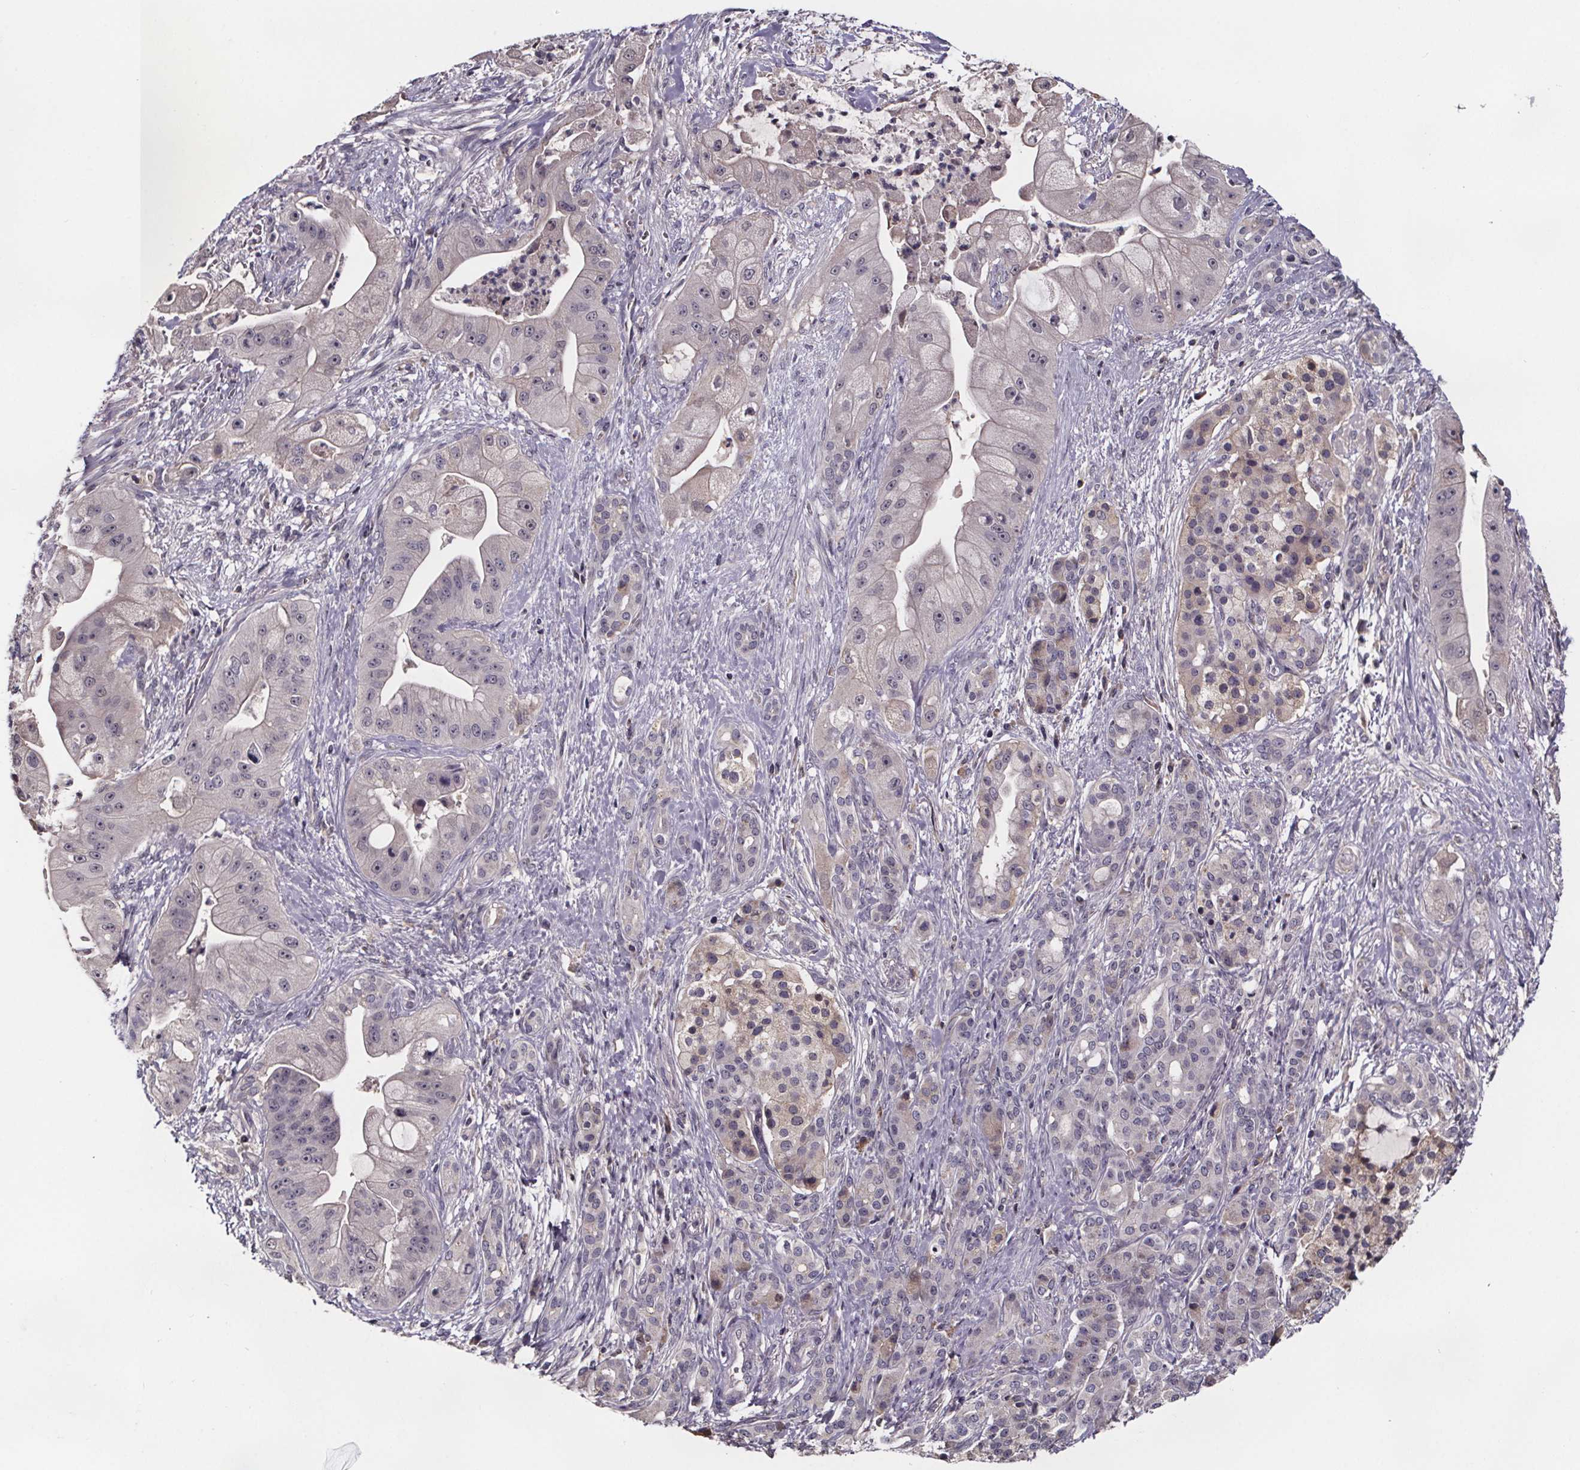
{"staining": {"intensity": "weak", "quantity": "<25%", "location": "nuclear"}, "tissue": "pancreatic cancer", "cell_type": "Tumor cells", "image_type": "cancer", "snomed": [{"axis": "morphology", "description": "Normal tissue, NOS"}, {"axis": "morphology", "description": "Inflammation, NOS"}, {"axis": "morphology", "description": "Adenocarcinoma, NOS"}, {"axis": "topography", "description": "Pancreas"}], "caption": "Protein analysis of pancreatic cancer (adenocarcinoma) shows no significant expression in tumor cells.", "gene": "NPHP4", "patient": {"sex": "male", "age": 57}}